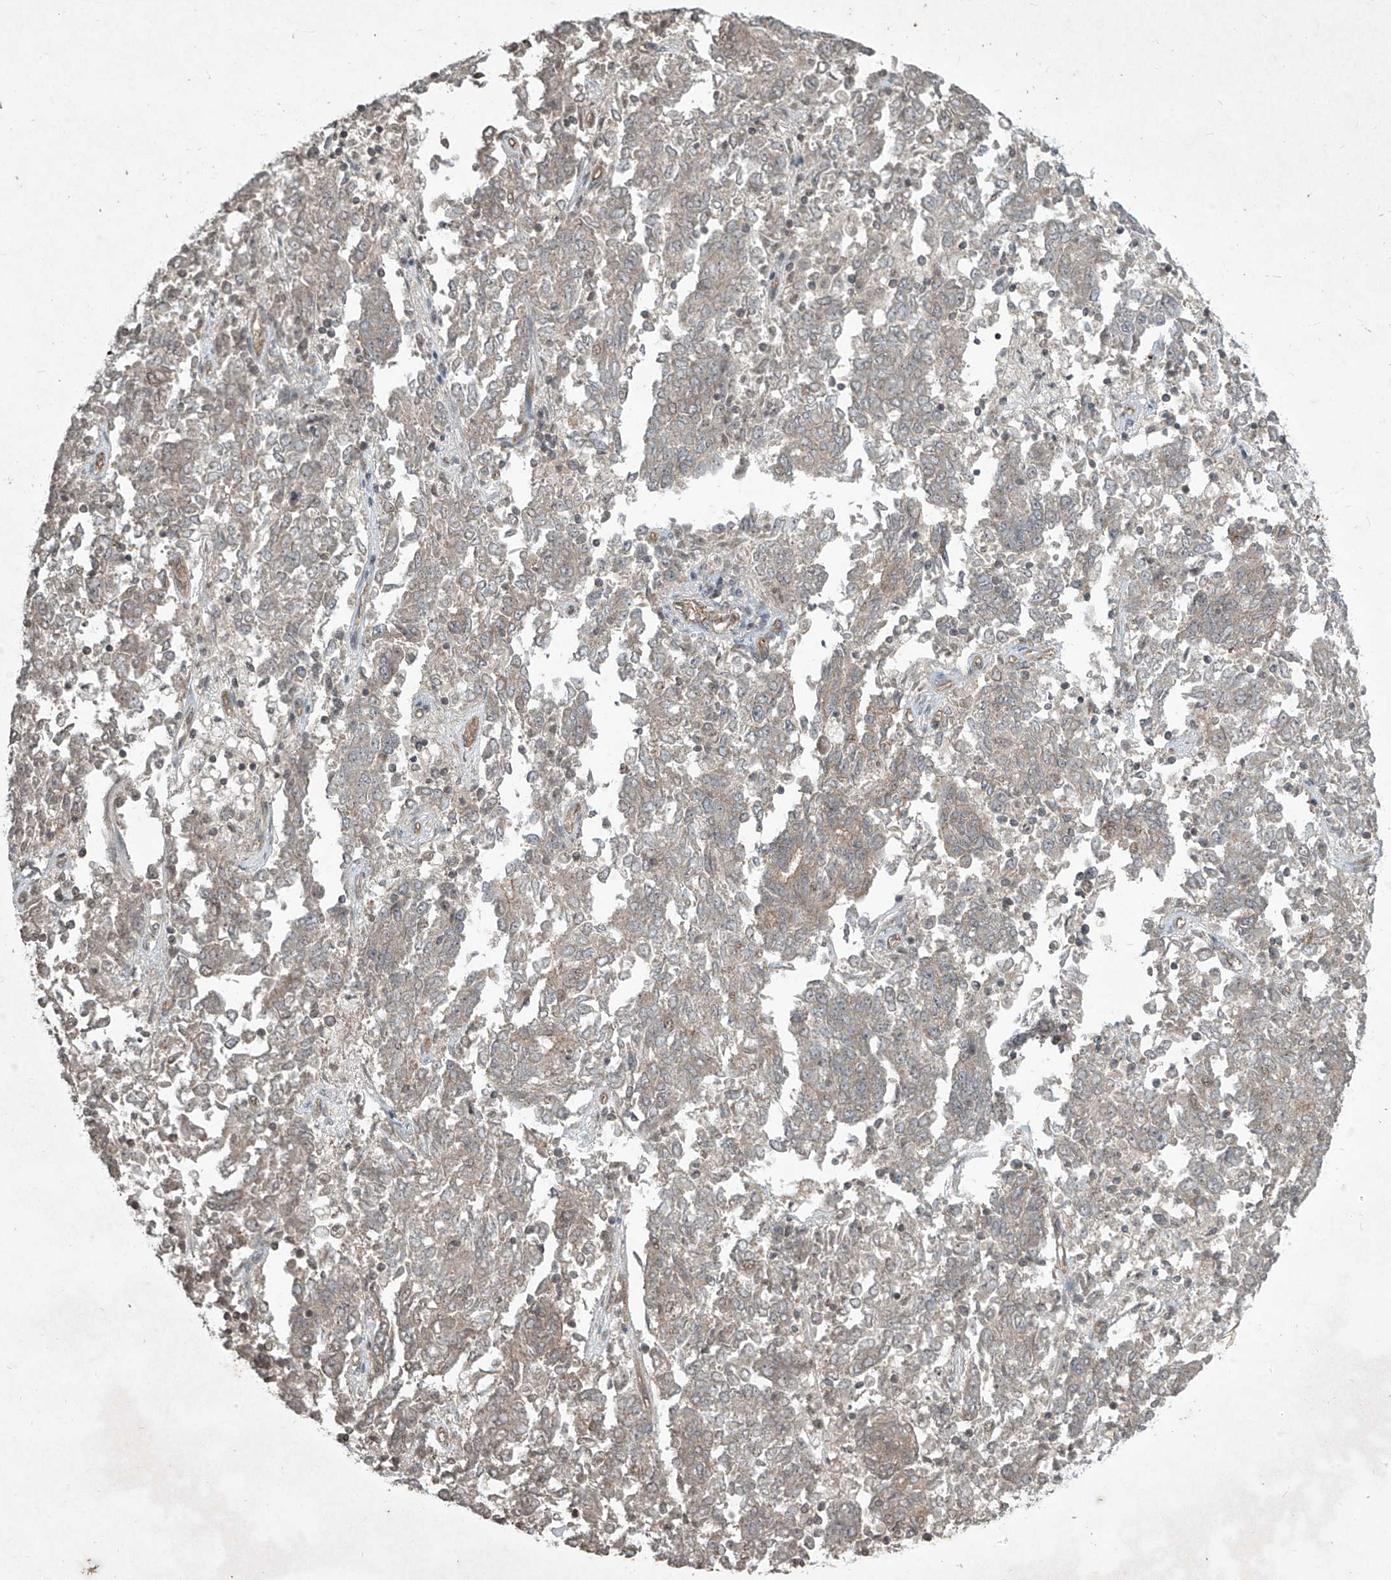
{"staining": {"intensity": "weak", "quantity": "<25%", "location": "cytoplasmic/membranous"}, "tissue": "endometrial cancer", "cell_type": "Tumor cells", "image_type": "cancer", "snomed": [{"axis": "morphology", "description": "Adenocarcinoma, NOS"}, {"axis": "topography", "description": "Endometrium"}], "caption": "Tumor cells are negative for brown protein staining in endometrial cancer.", "gene": "MATN2", "patient": {"sex": "female", "age": 80}}